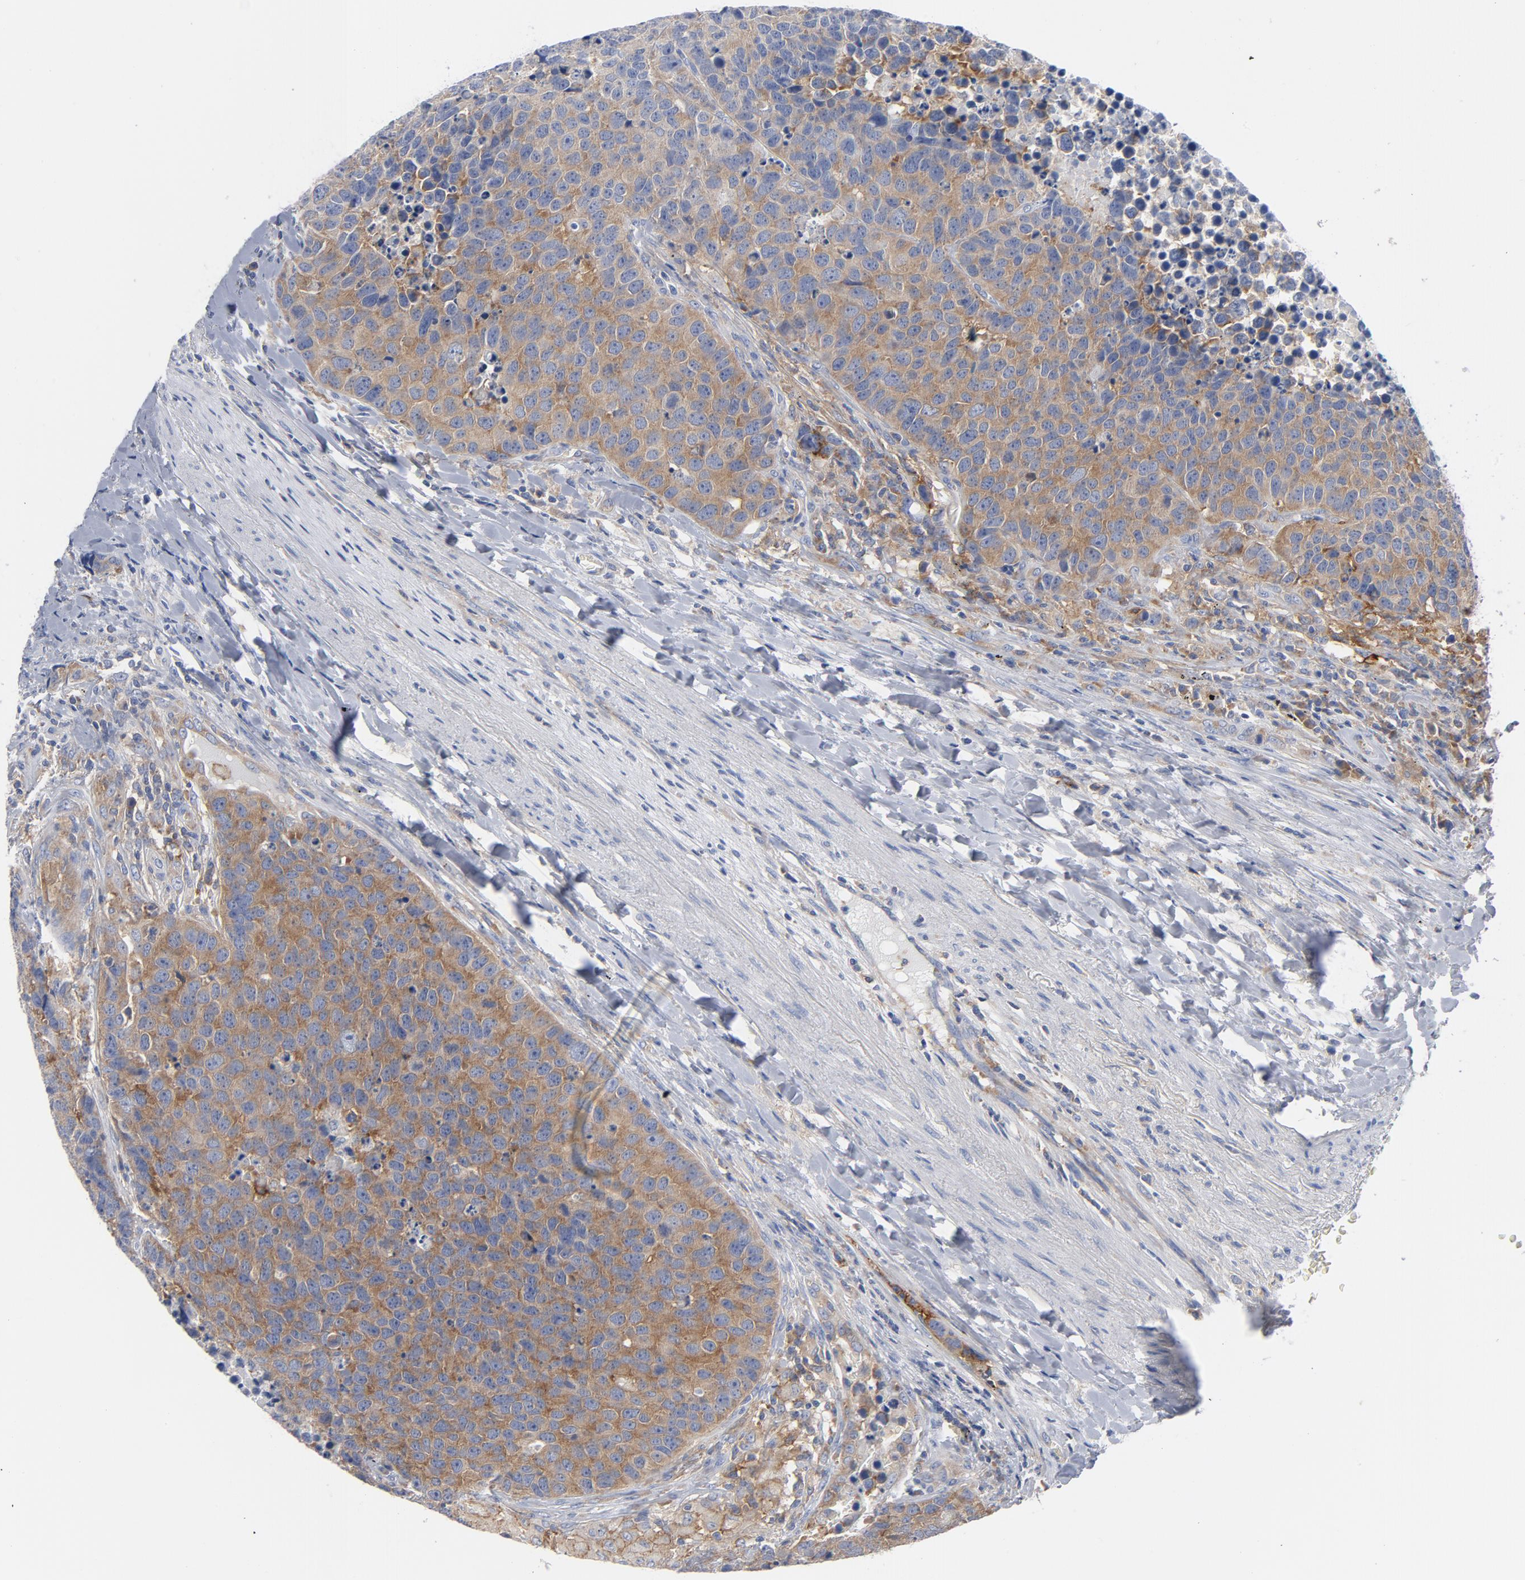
{"staining": {"intensity": "moderate", "quantity": "25%-75%", "location": "cytoplasmic/membranous"}, "tissue": "carcinoid", "cell_type": "Tumor cells", "image_type": "cancer", "snomed": [{"axis": "morphology", "description": "Carcinoid, malignant, NOS"}, {"axis": "topography", "description": "Lung"}], "caption": "Protein expression analysis of malignant carcinoid reveals moderate cytoplasmic/membranous expression in about 25%-75% of tumor cells. (brown staining indicates protein expression, while blue staining denotes nuclei).", "gene": "CD86", "patient": {"sex": "male", "age": 60}}